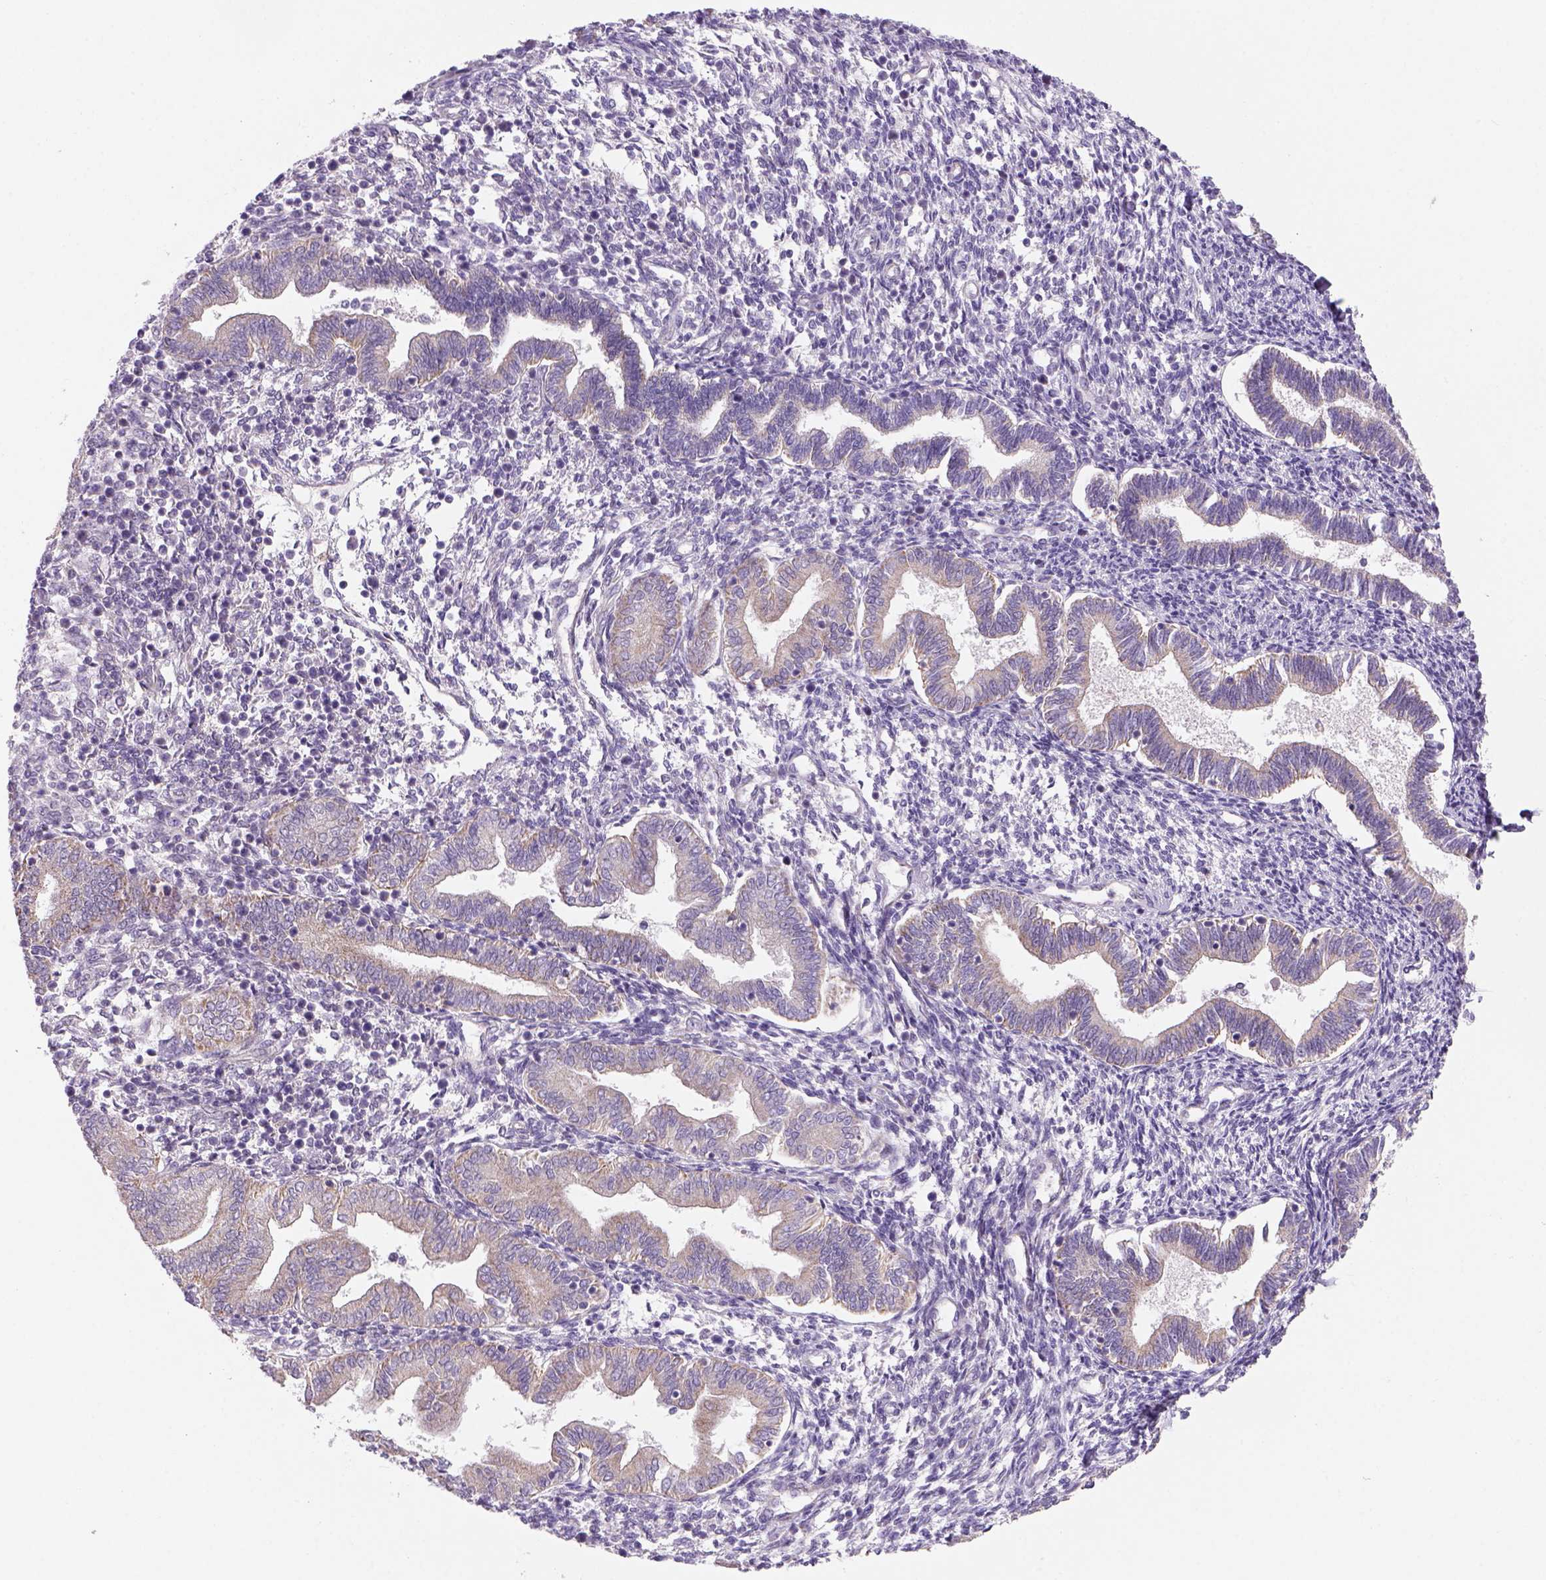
{"staining": {"intensity": "negative", "quantity": "none", "location": "none"}, "tissue": "endometrium", "cell_type": "Cells in endometrial stroma", "image_type": "normal", "snomed": [{"axis": "morphology", "description": "Normal tissue, NOS"}, {"axis": "topography", "description": "Endometrium"}], "caption": "DAB (3,3'-diaminobenzidine) immunohistochemical staining of benign endometrium displays no significant expression in cells in endometrial stroma. Brightfield microscopy of immunohistochemistry stained with DAB (brown) and hematoxylin (blue), captured at high magnification.", "gene": "ADGRV1", "patient": {"sex": "female", "age": 42}}